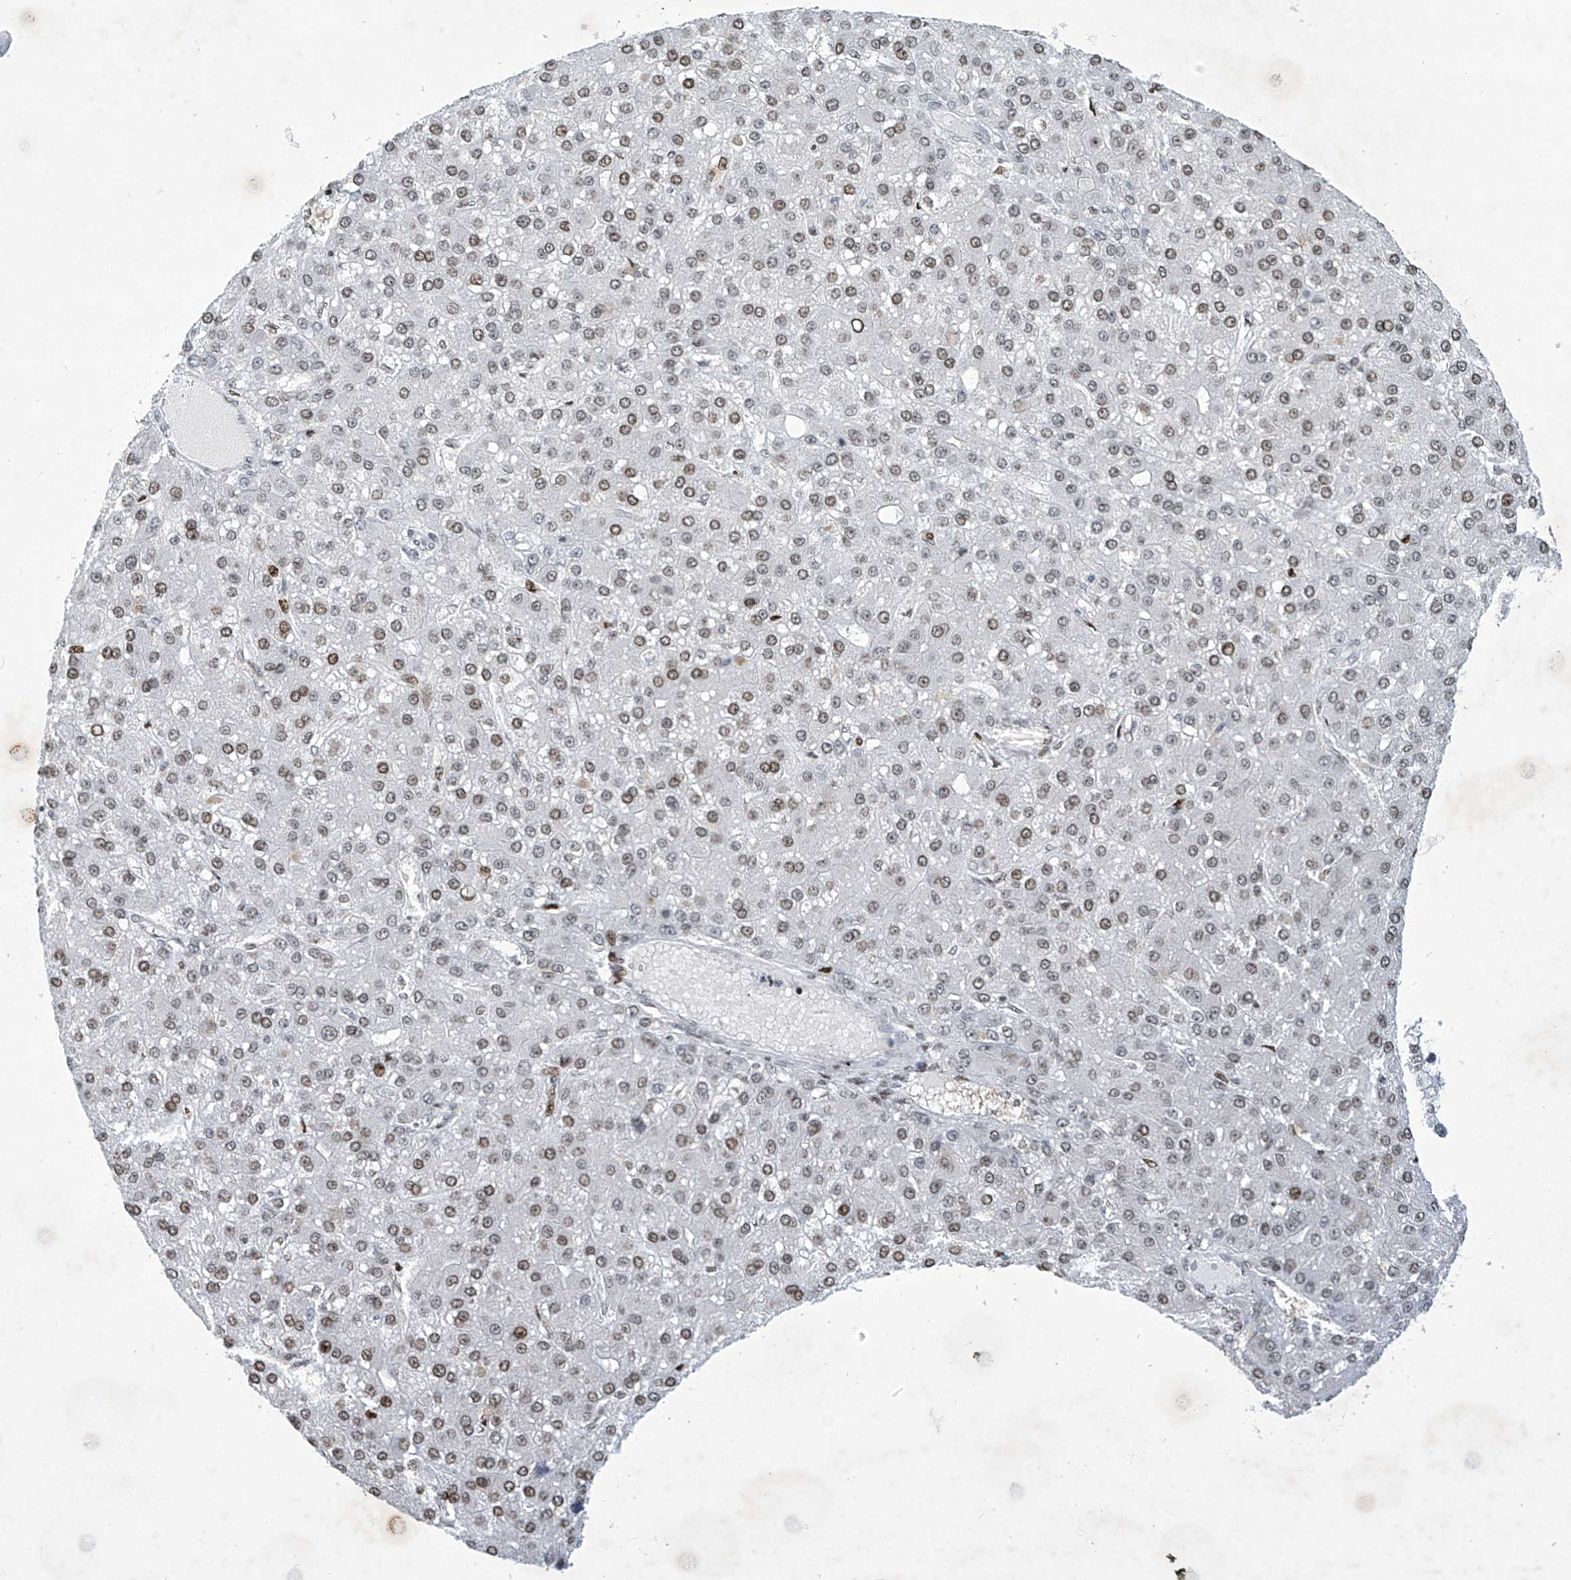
{"staining": {"intensity": "weak", "quantity": ">75%", "location": "nuclear"}, "tissue": "liver cancer", "cell_type": "Tumor cells", "image_type": "cancer", "snomed": [{"axis": "morphology", "description": "Carcinoma, Hepatocellular, NOS"}, {"axis": "topography", "description": "Liver"}], "caption": "Brown immunohistochemical staining in human liver hepatocellular carcinoma displays weak nuclear staining in approximately >75% of tumor cells.", "gene": "RFX7", "patient": {"sex": "male", "age": 67}}